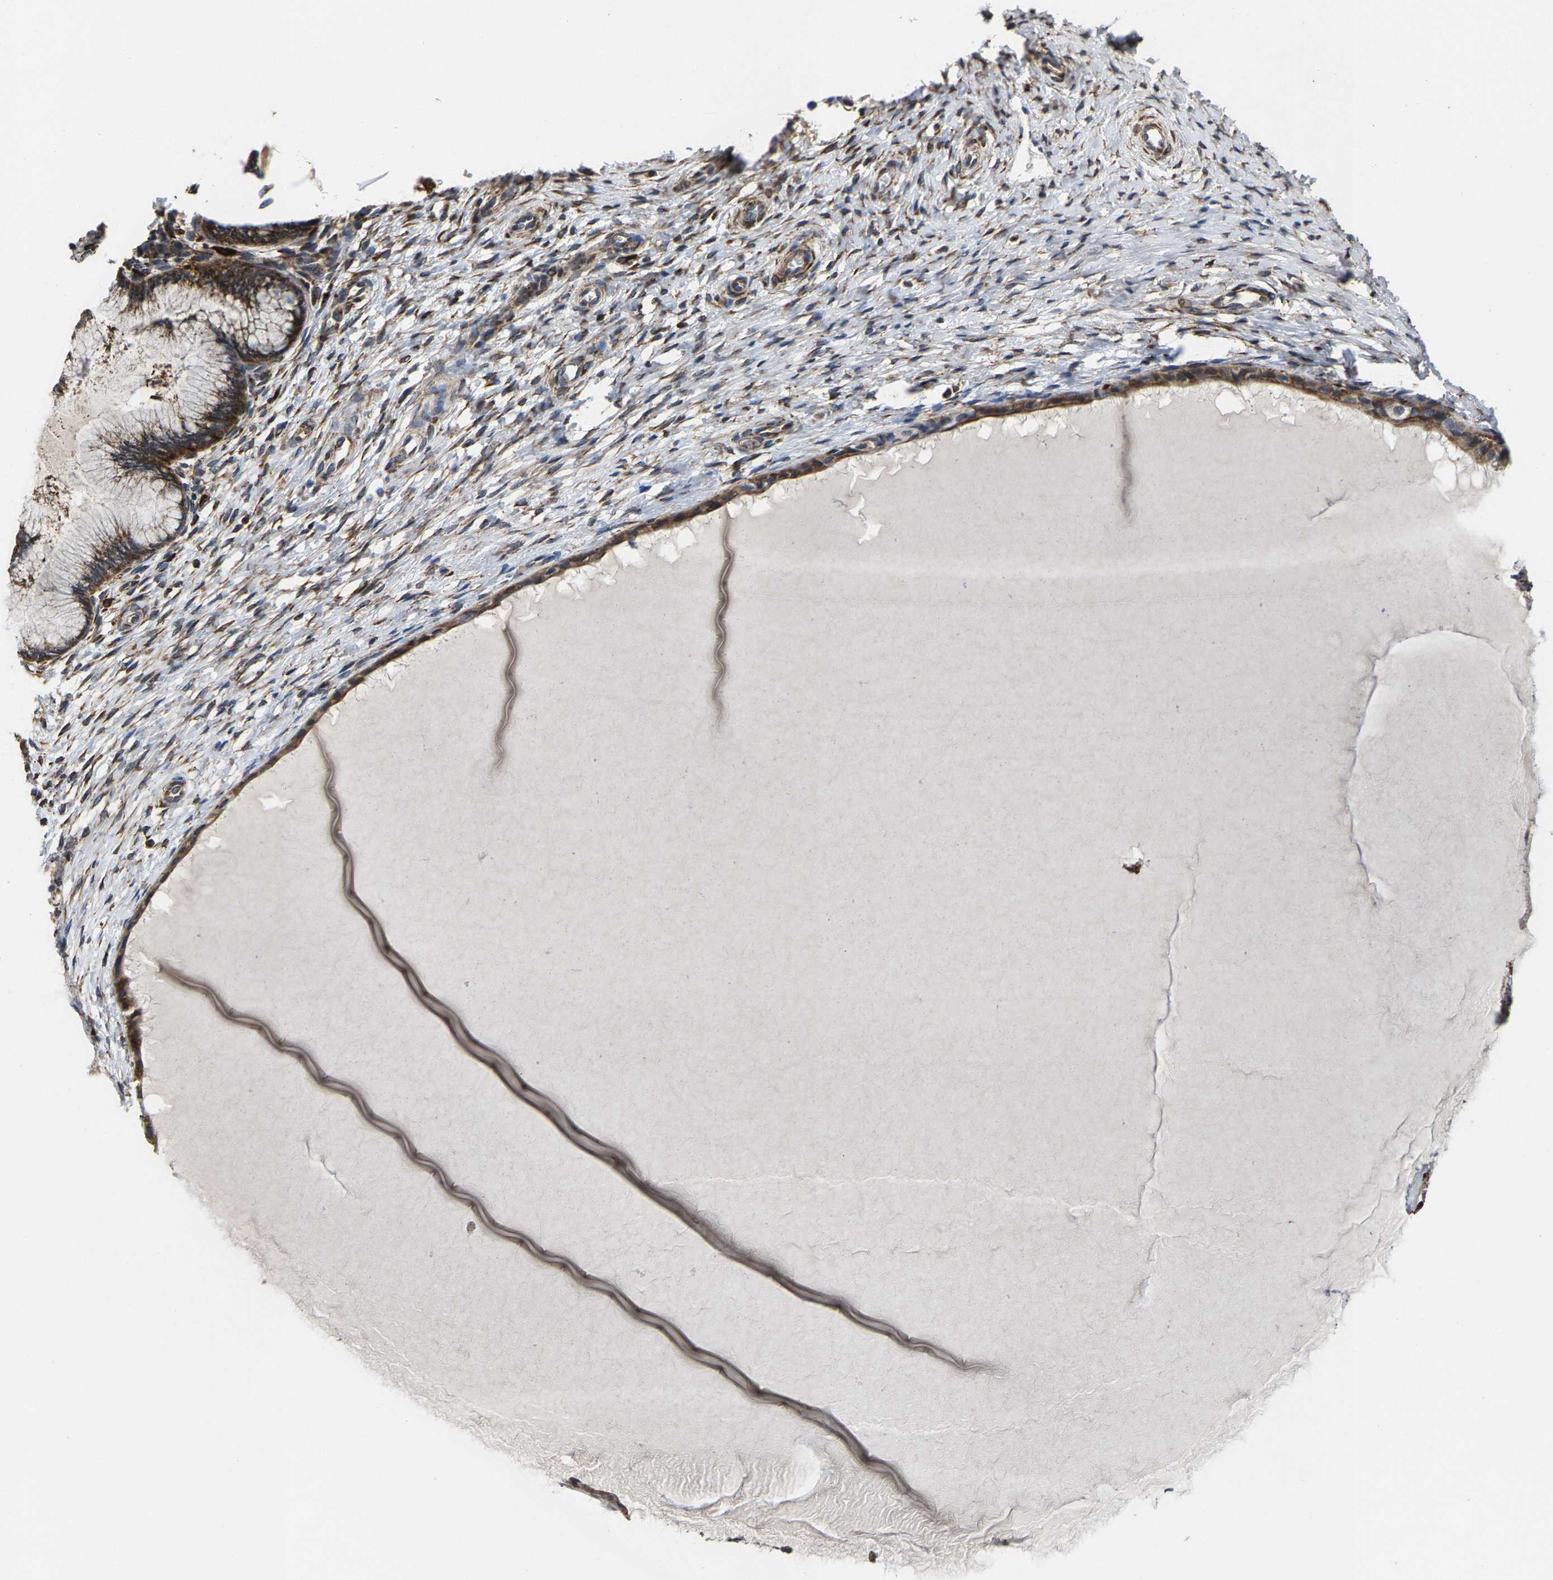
{"staining": {"intensity": "moderate", "quantity": ">75%", "location": "cytoplasmic/membranous"}, "tissue": "cervix", "cell_type": "Glandular cells", "image_type": "normal", "snomed": [{"axis": "morphology", "description": "Normal tissue, NOS"}, {"axis": "topography", "description": "Cervix"}], "caption": "DAB immunohistochemical staining of unremarkable cervix displays moderate cytoplasmic/membranous protein staining in about >75% of glandular cells.", "gene": "FGD3", "patient": {"sex": "female", "age": 55}}